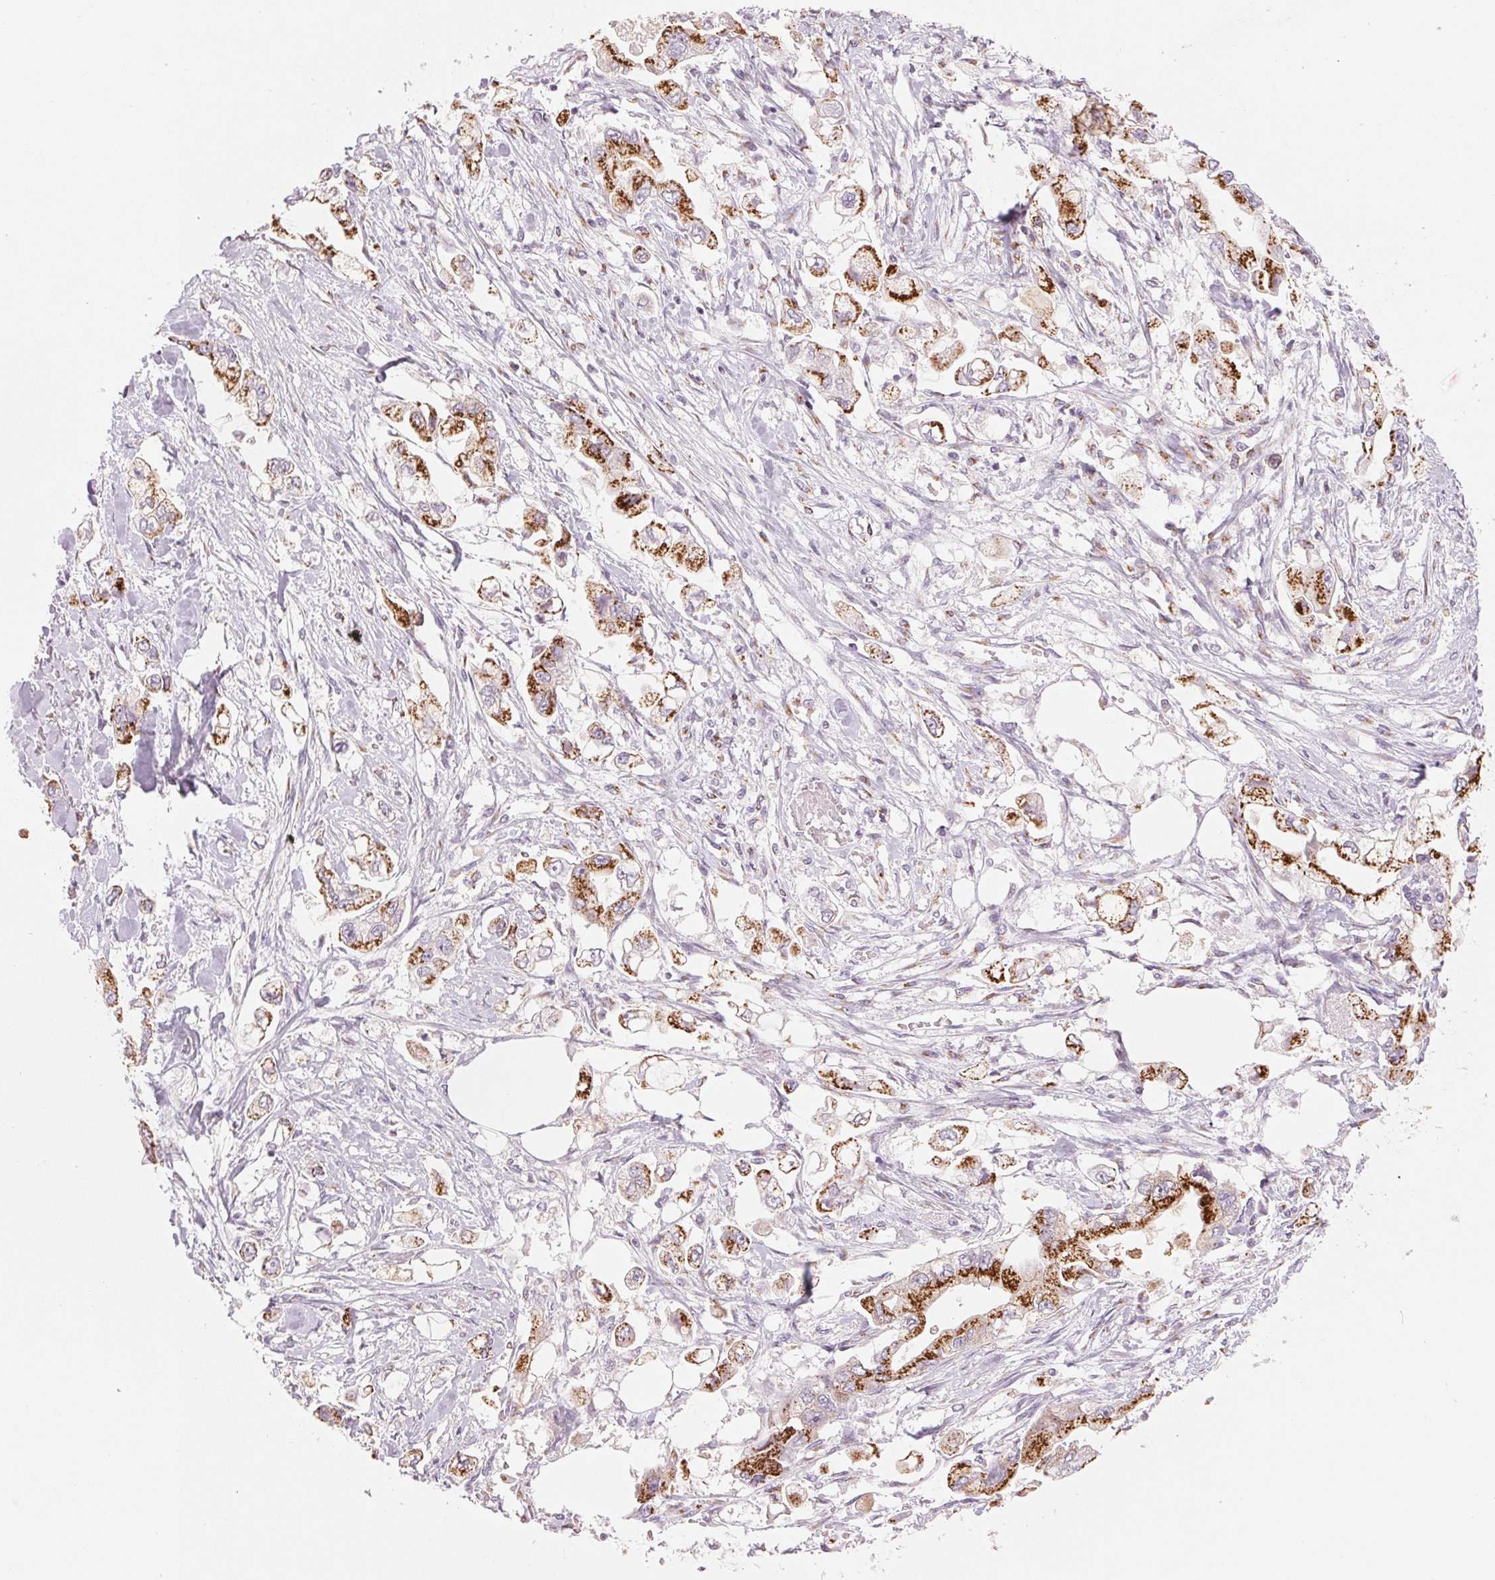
{"staining": {"intensity": "strong", "quantity": ">75%", "location": "cytoplasmic/membranous"}, "tissue": "stomach cancer", "cell_type": "Tumor cells", "image_type": "cancer", "snomed": [{"axis": "morphology", "description": "Adenocarcinoma, NOS"}, {"axis": "topography", "description": "Stomach"}], "caption": "A micrograph of stomach adenocarcinoma stained for a protein demonstrates strong cytoplasmic/membranous brown staining in tumor cells.", "gene": "GALNT7", "patient": {"sex": "male", "age": 62}}